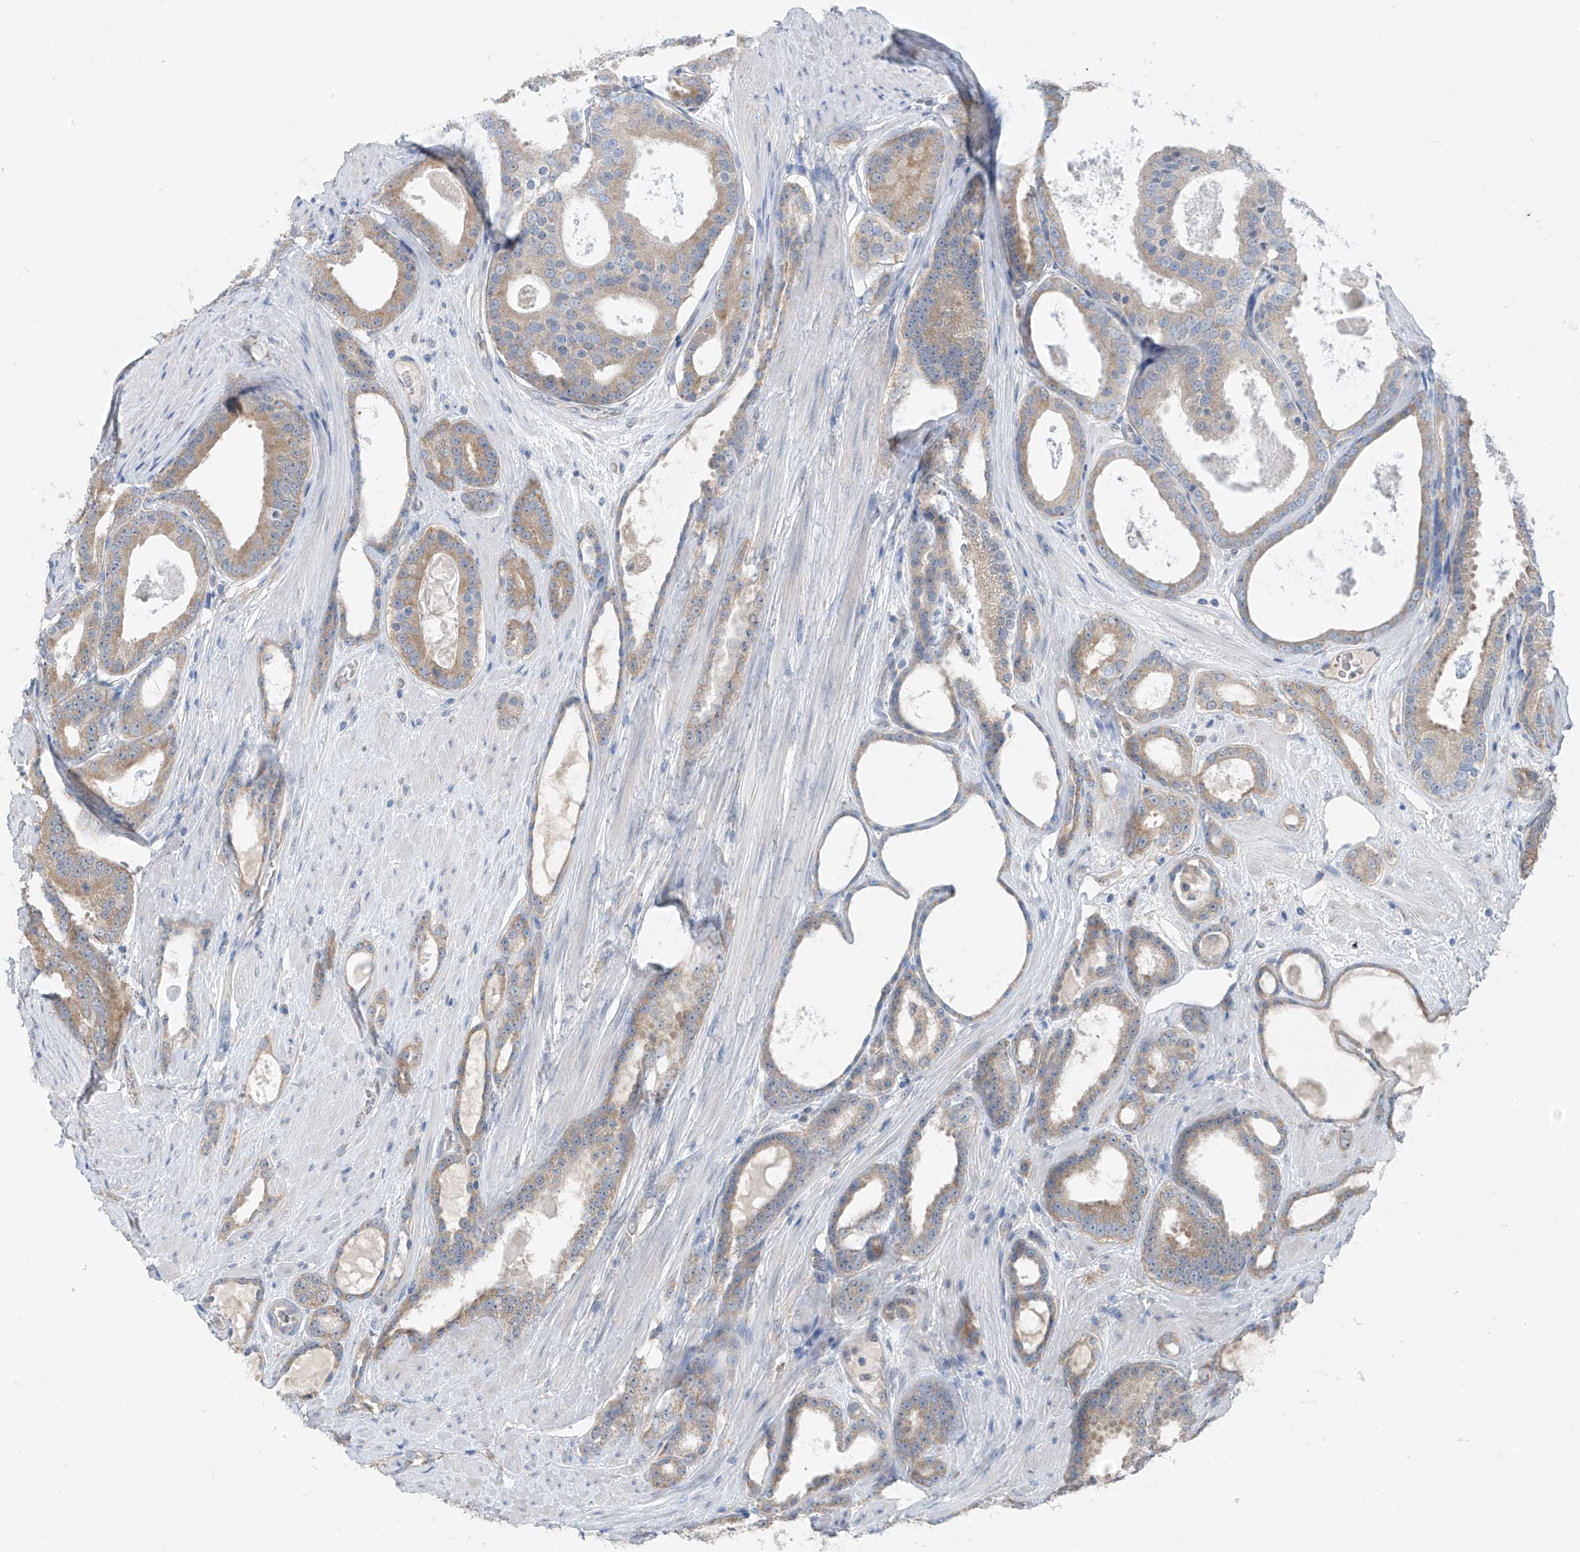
{"staining": {"intensity": "moderate", "quantity": "25%-75%", "location": "cytoplasmic/membranous"}, "tissue": "prostate cancer", "cell_type": "Tumor cells", "image_type": "cancer", "snomed": [{"axis": "morphology", "description": "Adenocarcinoma, High grade"}, {"axis": "topography", "description": "Prostate"}], "caption": "Tumor cells exhibit moderate cytoplasmic/membranous staining in about 25%-75% of cells in prostate high-grade adenocarcinoma. Immunohistochemistry stains the protein in brown and the nuclei are stained blue.", "gene": "RPL4", "patient": {"sex": "male", "age": 60}}